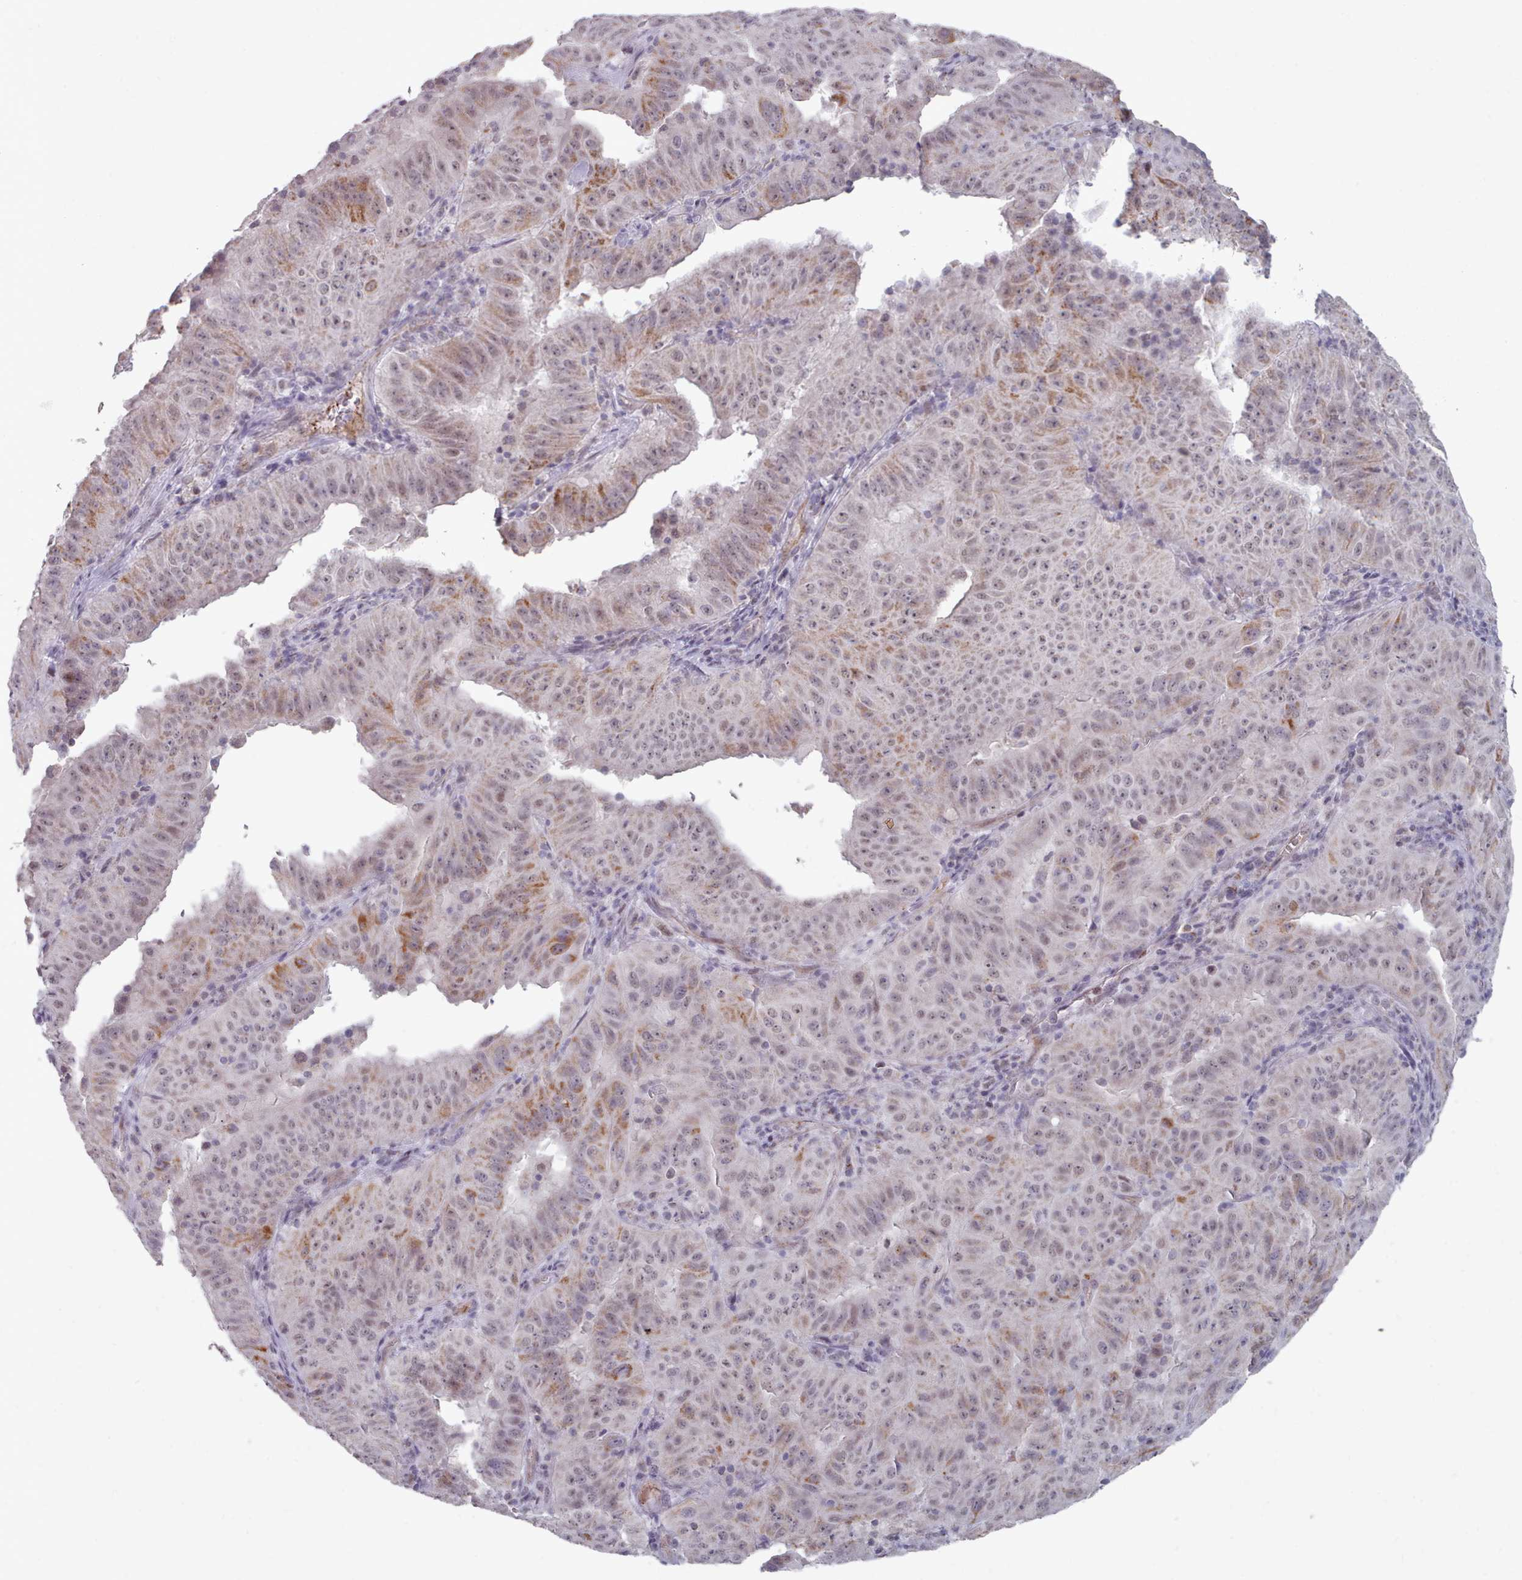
{"staining": {"intensity": "moderate", "quantity": "25%-75%", "location": "cytoplasmic/membranous,nuclear"}, "tissue": "pancreatic cancer", "cell_type": "Tumor cells", "image_type": "cancer", "snomed": [{"axis": "morphology", "description": "Adenocarcinoma, NOS"}, {"axis": "topography", "description": "Pancreas"}], "caption": "This photomicrograph displays immunohistochemistry staining of human pancreatic cancer, with medium moderate cytoplasmic/membranous and nuclear positivity in about 25%-75% of tumor cells.", "gene": "TRARG1", "patient": {"sex": "male", "age": 63}}